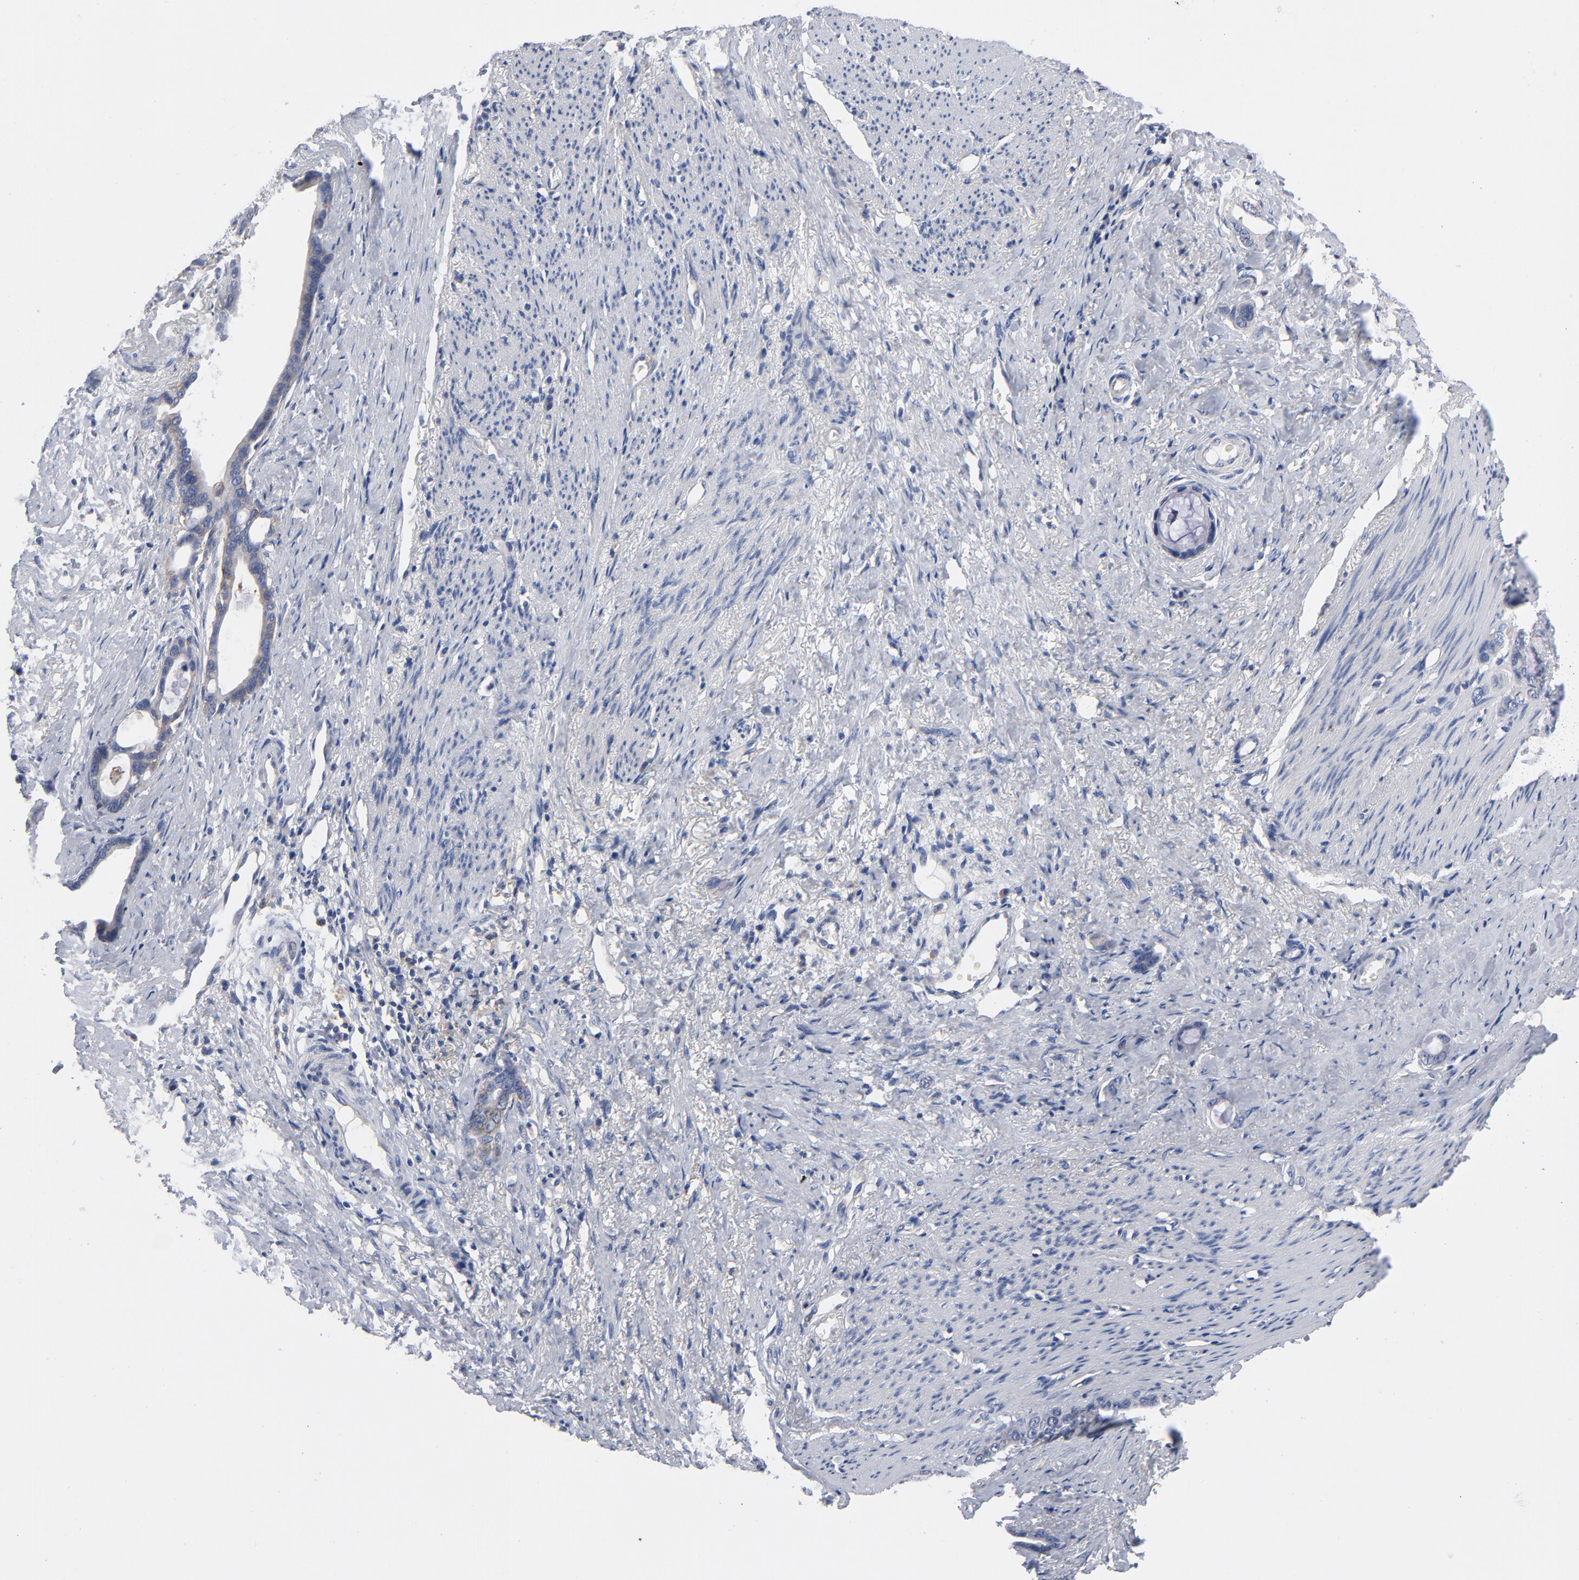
{"staining": {"intensity": "moderate", "quantity": "<25%", "location": "cytoplasmic/membranous"}, "tissue": "stomach cancer", "cell_type": "Tumor cells", "image_type": "cancer", "snomed": [{"axis": "morphology", "description": "Adenocarcinoma, NOS"}, {"axis": "topography", "description": "Stomach"}], "caption": "IHC (DAB (3,3'-diaminobenzidine)) staining of adenocarcinoma (stomach) shows moderate cytoplasmic/membranous protein positivity in about <25% of tumor cells. Using DAB (3,3'-diaminobenzidine) (brown) and hematoxylin (blue) stains, captured at high magnification using brightfield microscopy.", "gene": "CD86", "patient": {"sex": "female", "age": 75}}